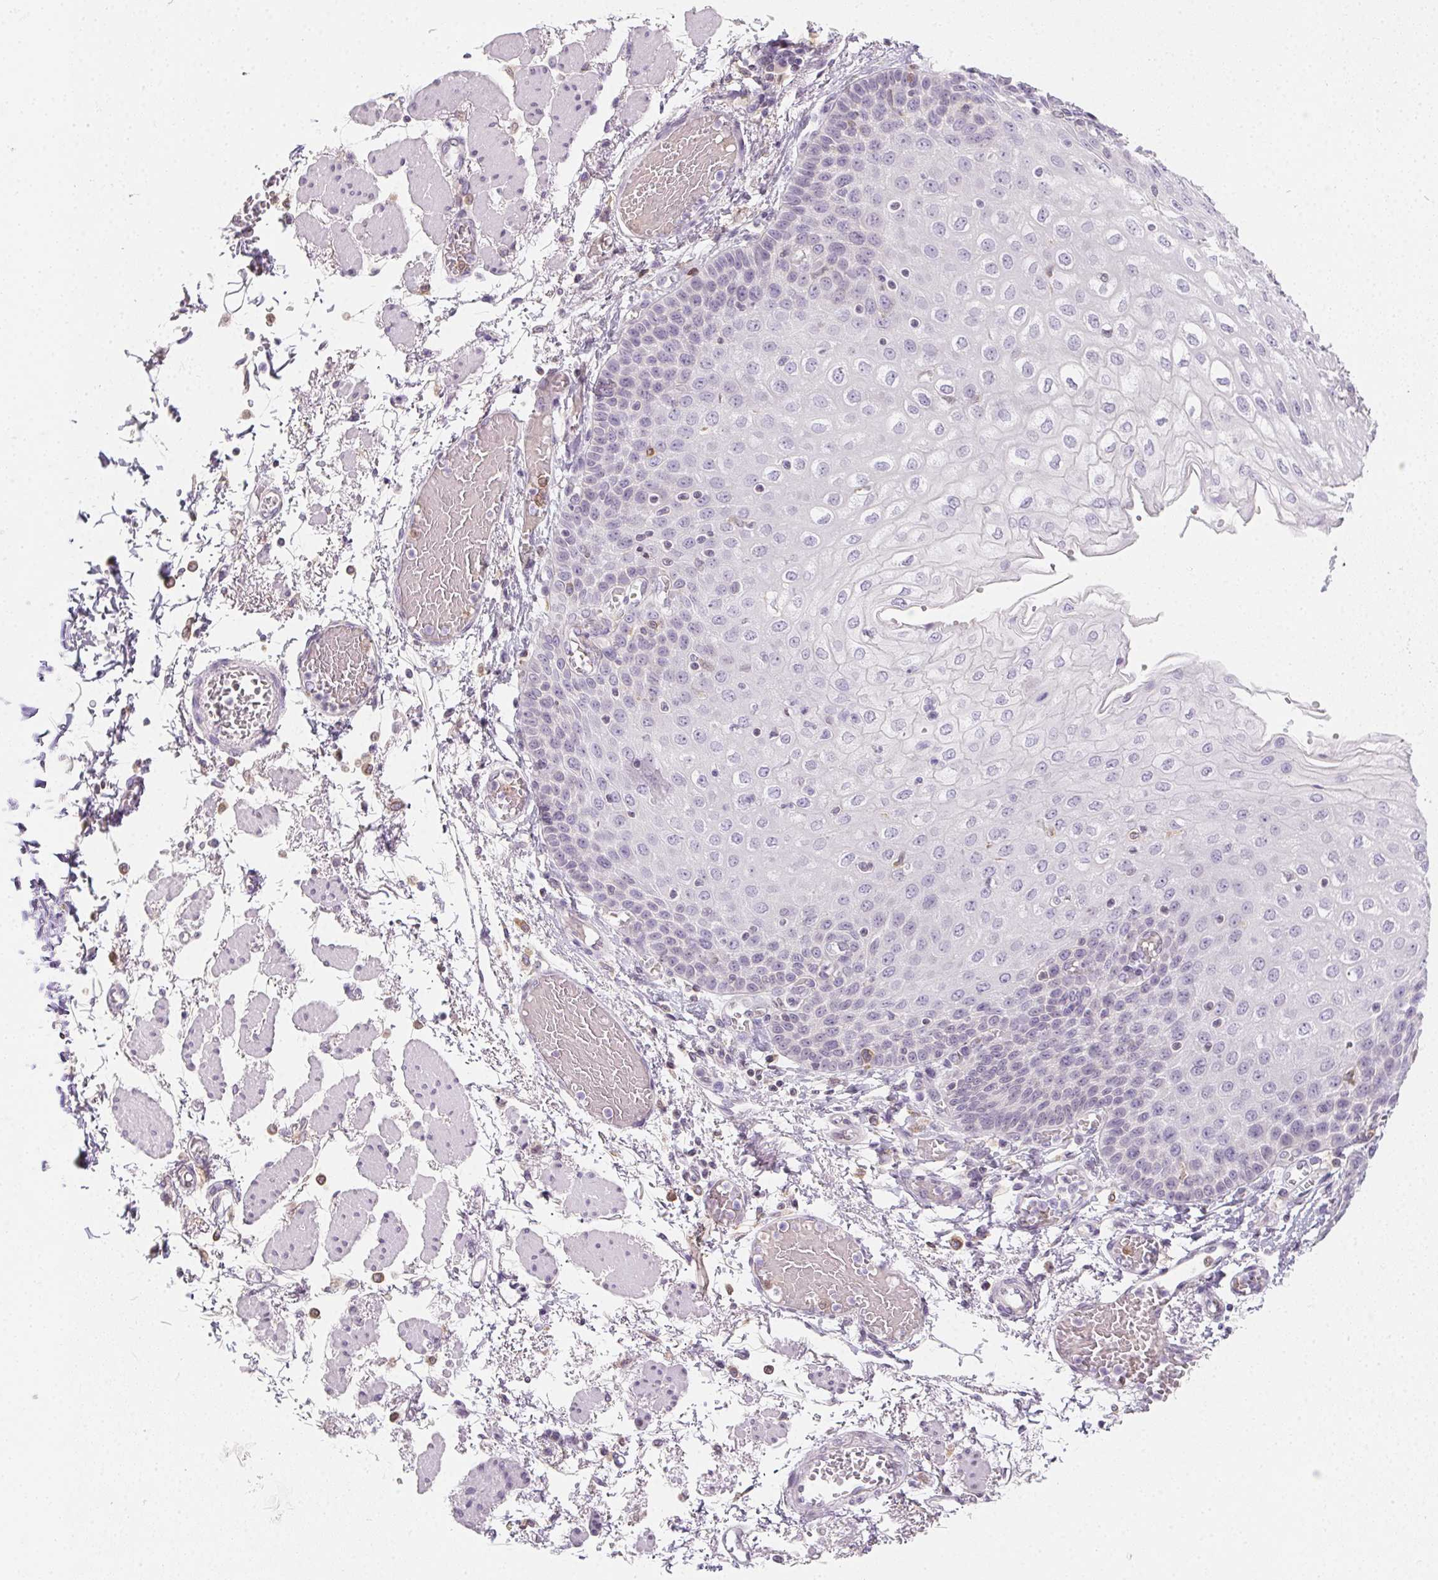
{"staining": {"intensity": "negative", "quantity": "none", "location": "none"}, "tissue": "esophagus", "cell_type": "Squamous epithelial cells", "image_type": "normal", "snomed": [{"axis": "morphology", "description": "Normal tissue, NOS"}, {"axis": "morphology", "description": "Adenocarcinoma, NOS"}, {"axis": "topography", "description": "Esophagus"}], "caption": "High power microscopy micrograph of an IHC image of benign esophagus, revealing no significant staining in squamous epithelial cells.", "gene": "SOAT1", "patient": {"sex": "male", "age": 81}}